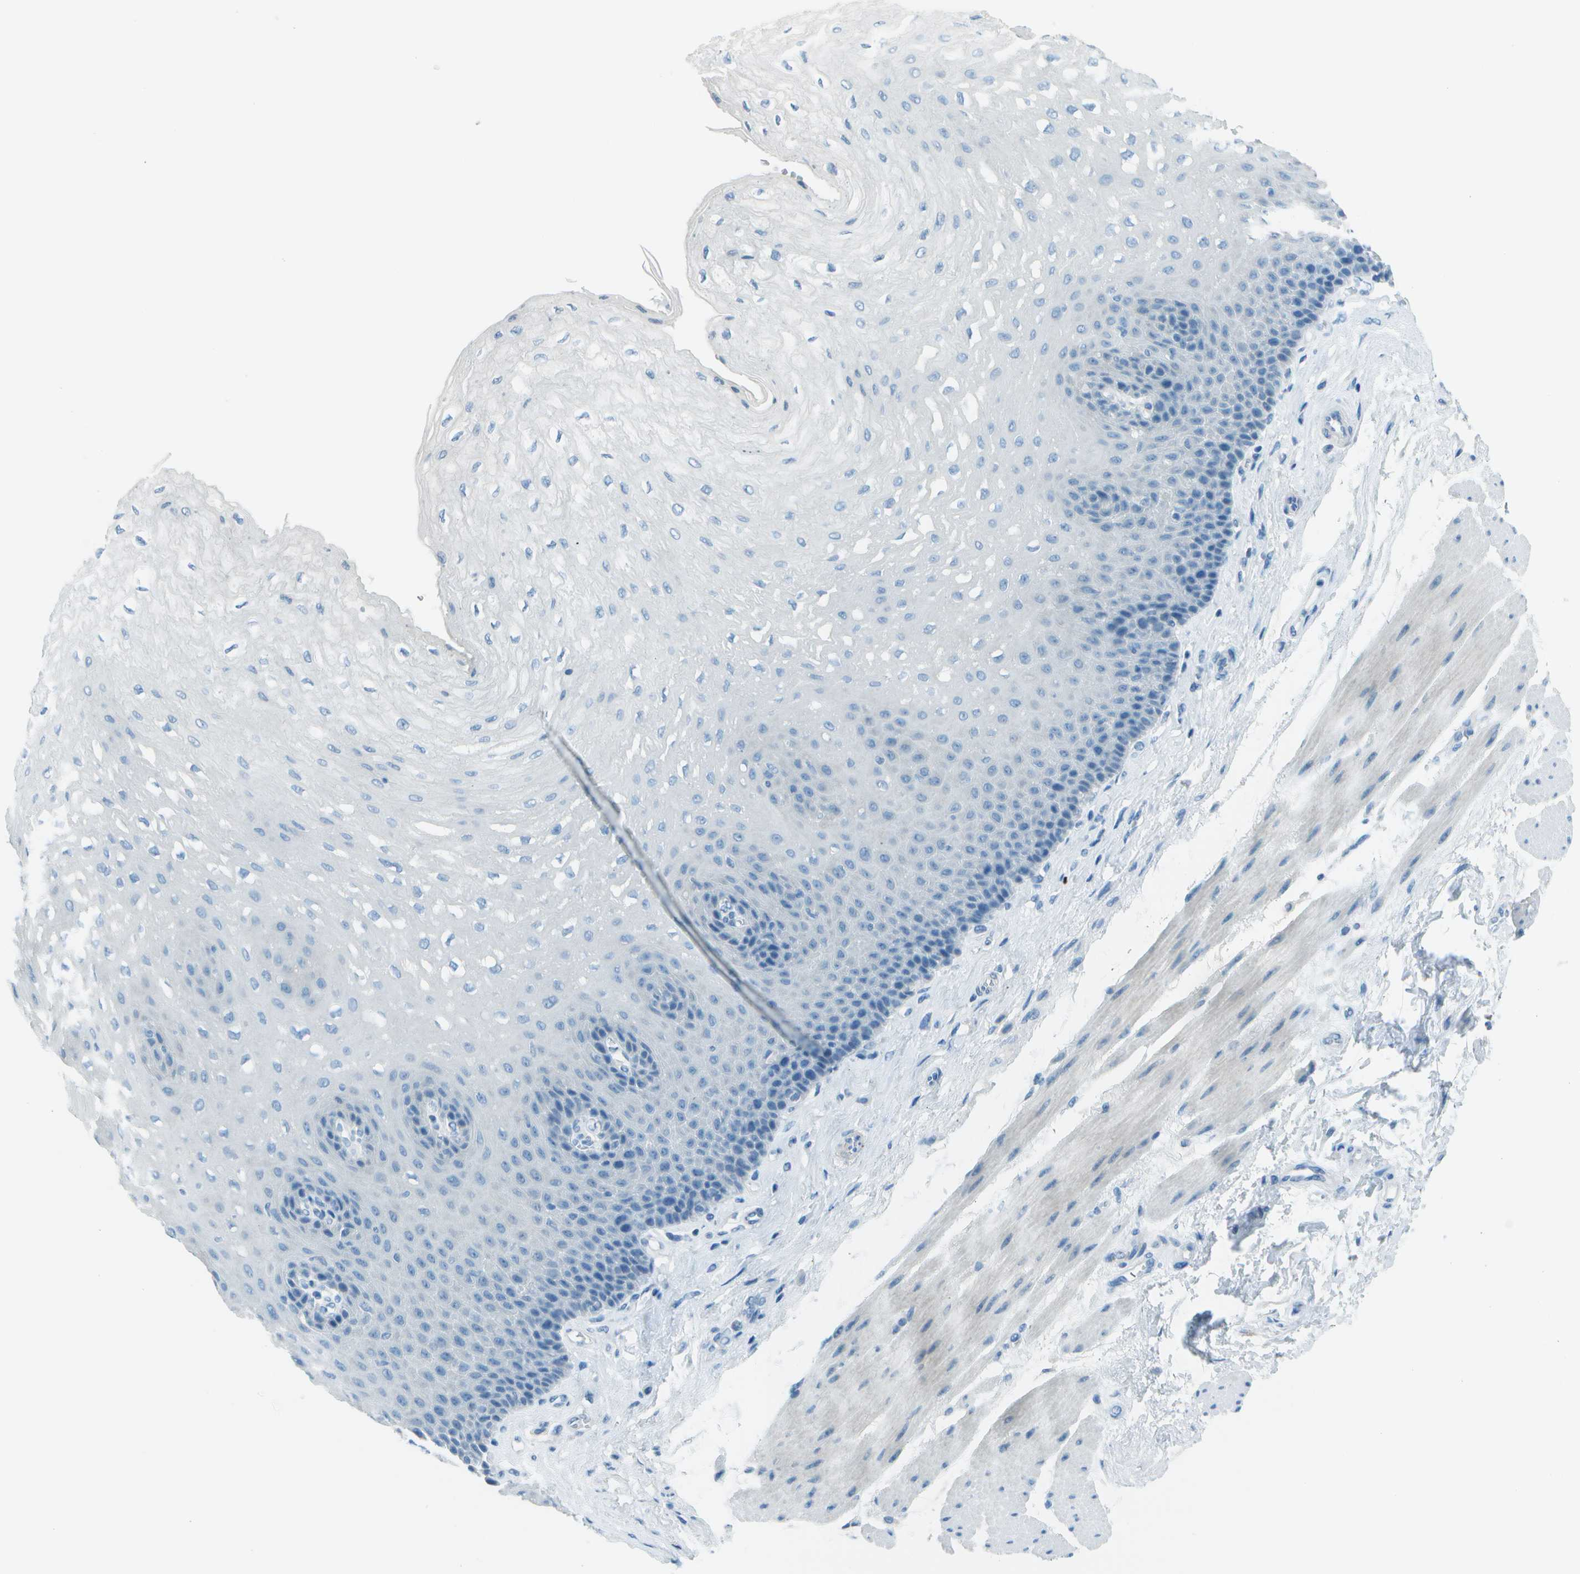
{"staining": {"intensity": "negative", "quantity": "none", "location": "none"}, "tissue": "esophagus", "cell_type": "Squamous epithelial cells", "image_type": "normal", "snomed": [{"axis": "morphology", "description": "Normal tissue, NOS"}, {"axis": "topography", "description": "Esophagus"}], "caption": "Immunohistochemical staining of normal esophagus reveals no significant expression in squamous epithelial cells.", "gene": "FGF1", "patient": {"sex": "female", "age": 72}}